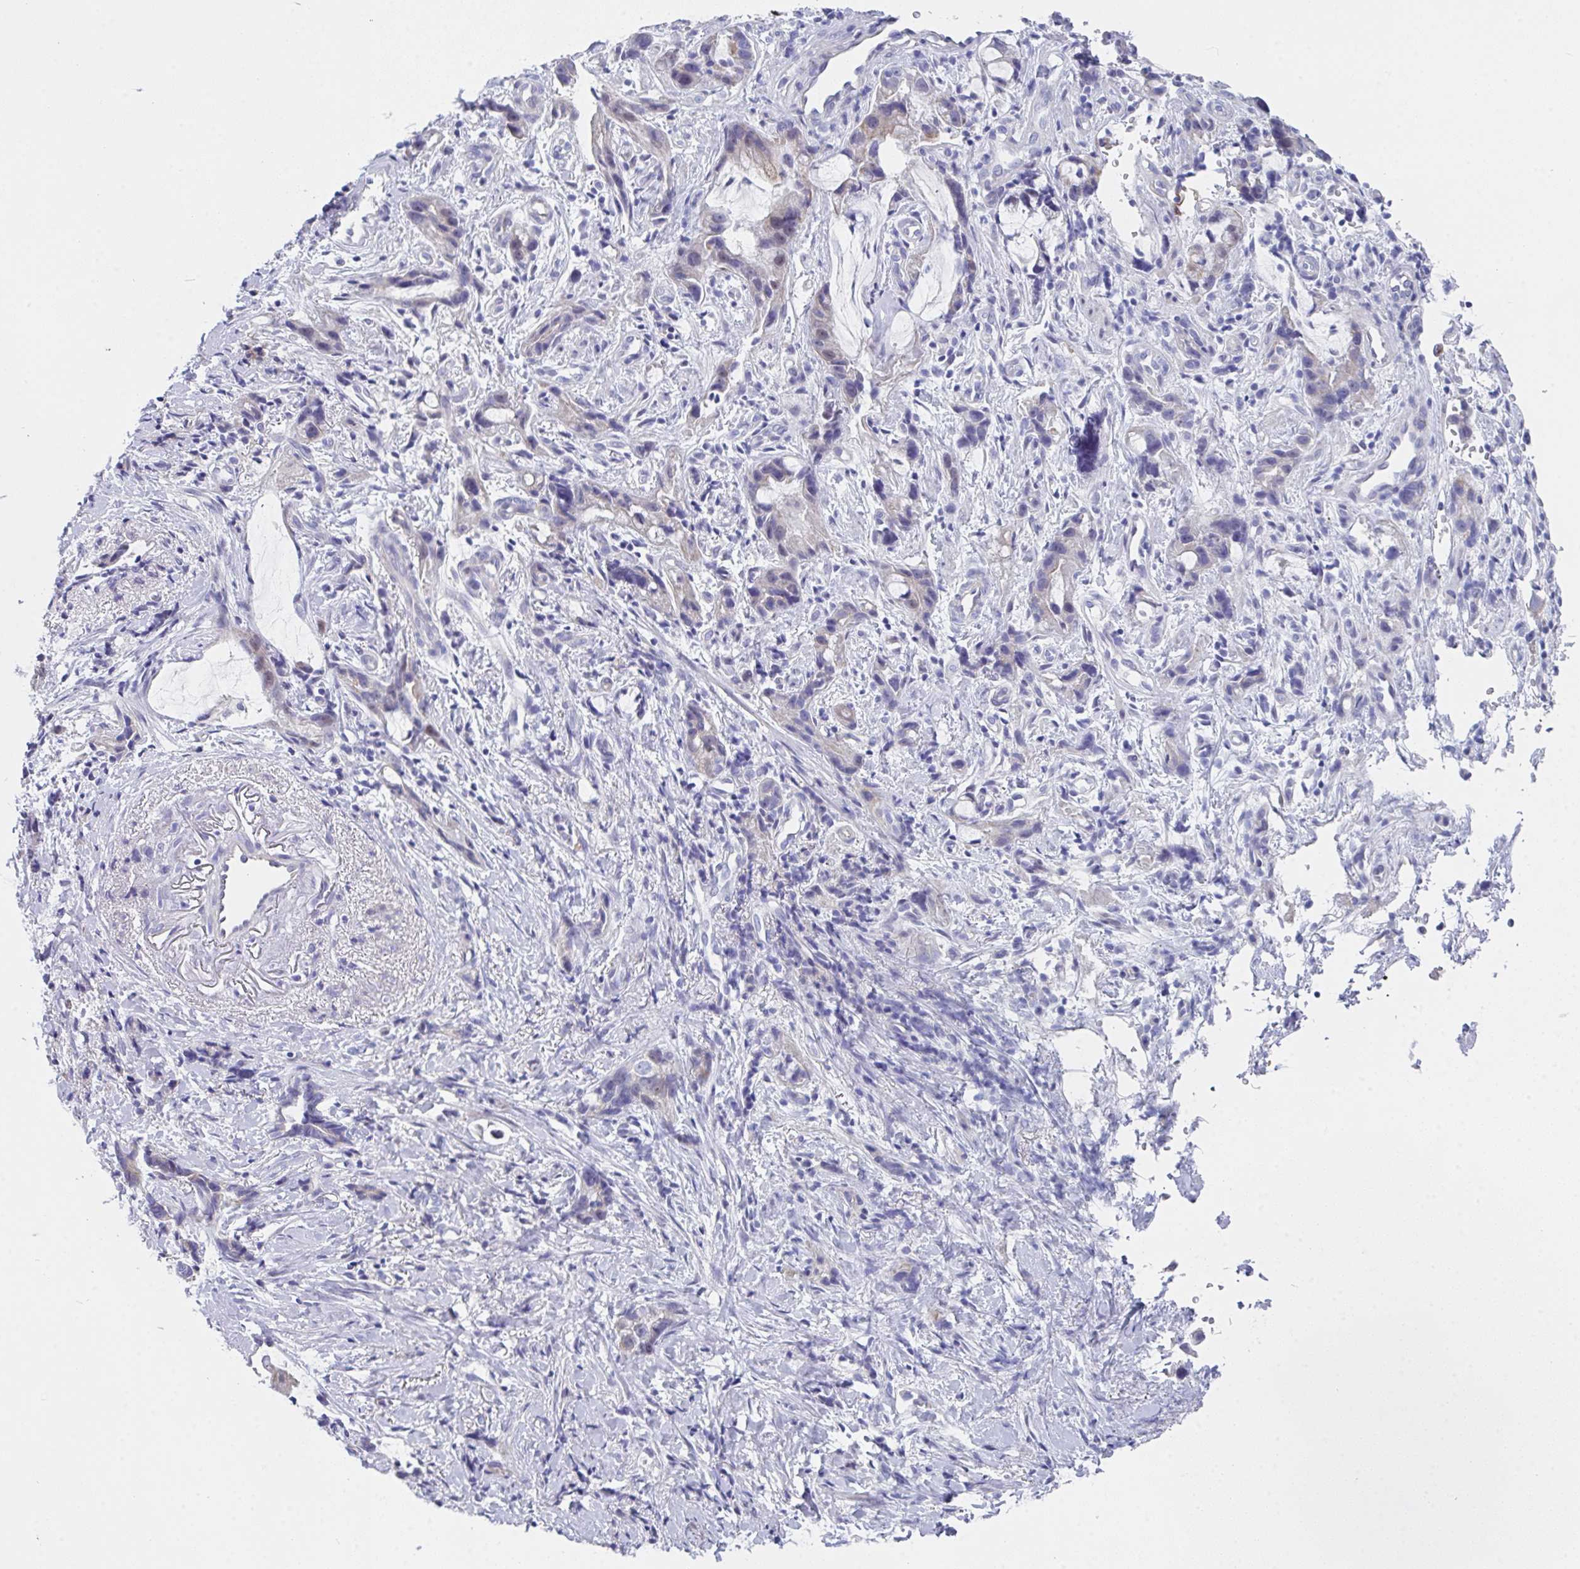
{"staining": {"intensity": "negative", "quantity": "none", "location": "none"}, "tissue": "stomach cancer", "cell_type": "Tumor cells", "image_type": "cancer", "snomed": [{"axis": "morphology", "description": "Adenocarcinoma, NOS"}, {"axis": "topography", "description": "Stomach"}], "caption": "An image of adenocarcinoma (stomach) stained for a protein displays no brown staining in tumor cells. (Stains: DAB (3,3'-diaminobenzidine) immunohistochemistry (IHC) with hematoxylin counter stain, Microscopy: brightfield microscopy at high magnification).", "gene": "FBXO47", "patient": {"sex": "male", "age": 55}}